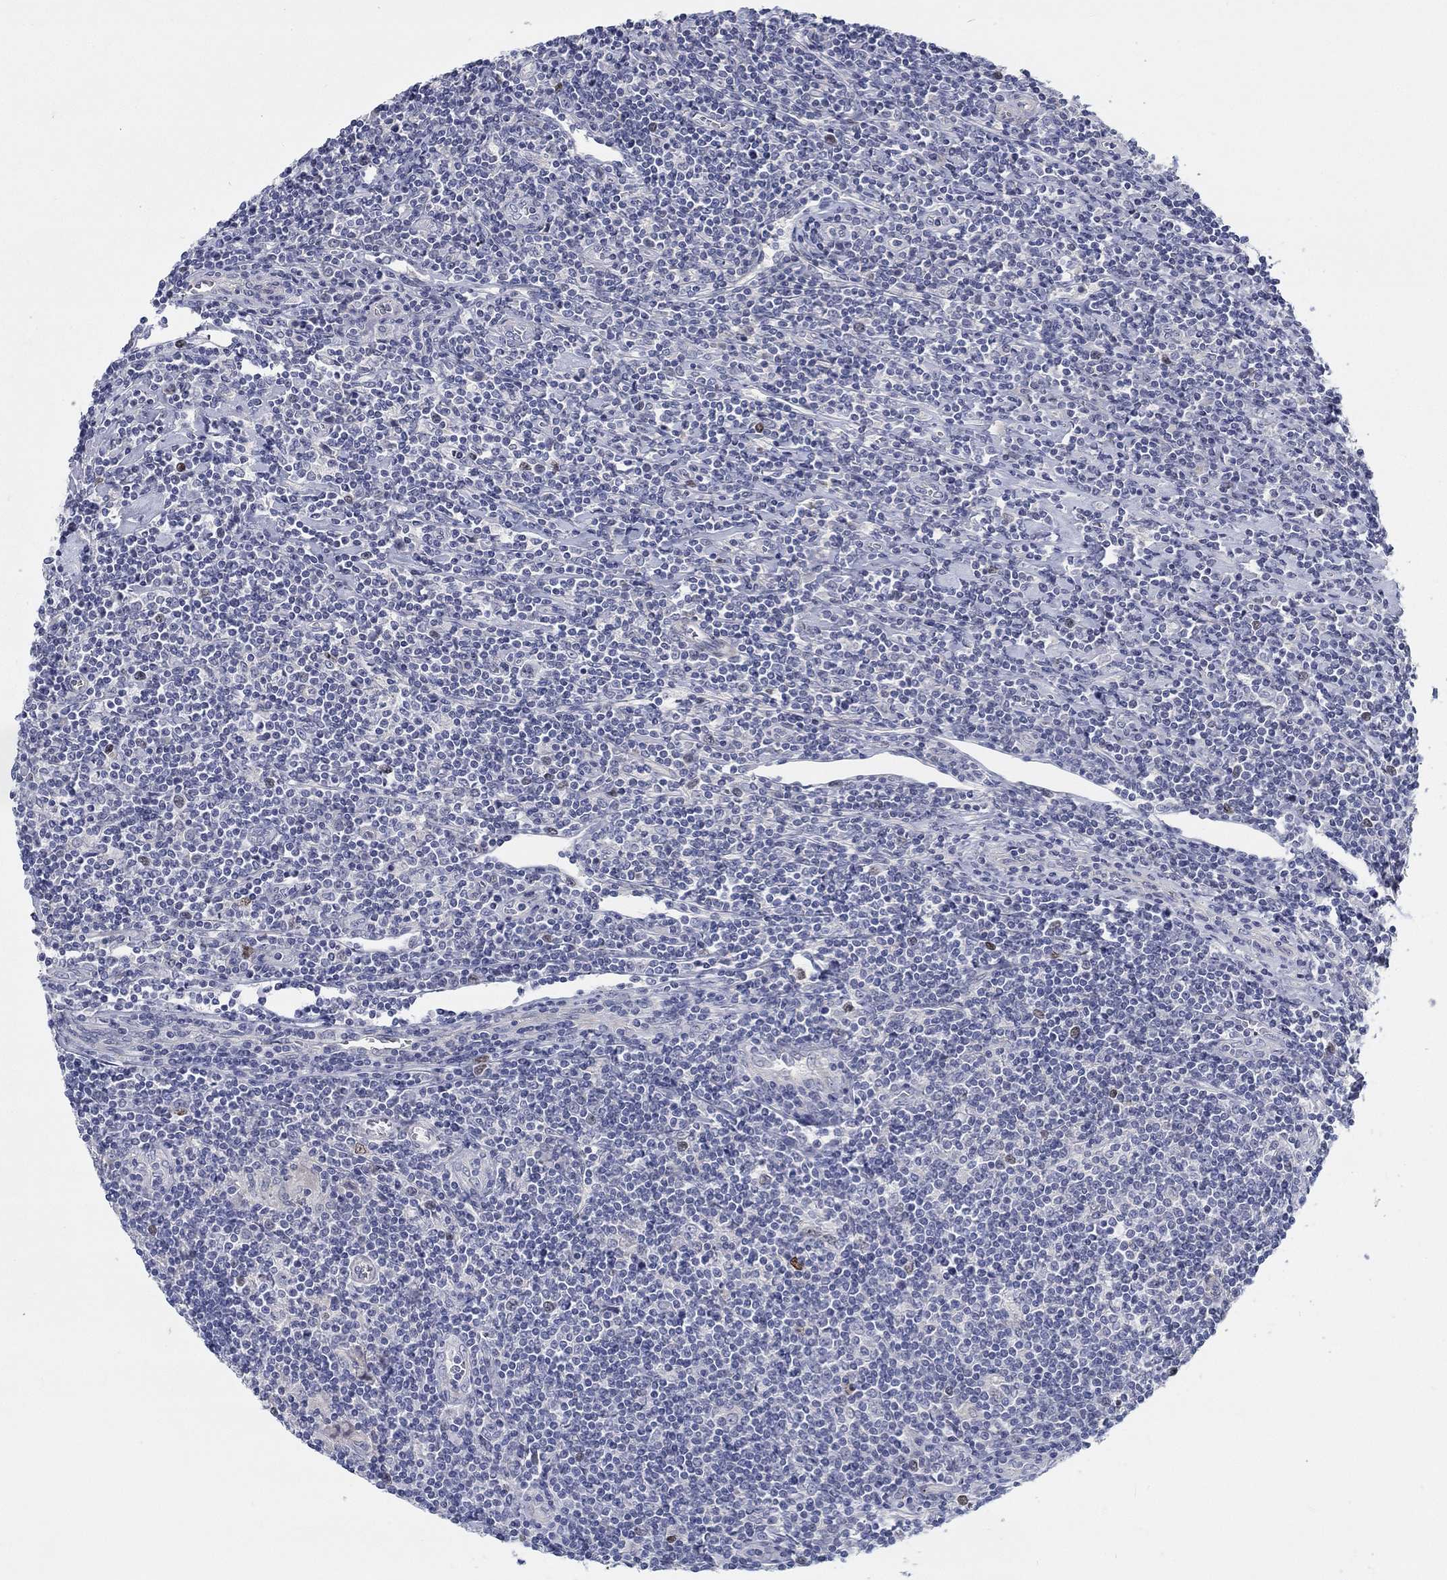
{"staining": {"intensity": "negative", "quantity": "none", "location": "none"}, "tissue": "lymphoma", "cell_type": "Tumor cells", "image_type": "cancer", "snomed": [{"axis": "morphology", "description": "Hodgkin's disease, NOS"}, {"axis": "topography", "description": "Lymph node"}], "caption": "This is an immunohistochemistry histopathology image of human Hodgkin's disease. There is no expression in tumor cells.", "gene": "PRC1", "patient": {"sex": "male", "age": 40}}